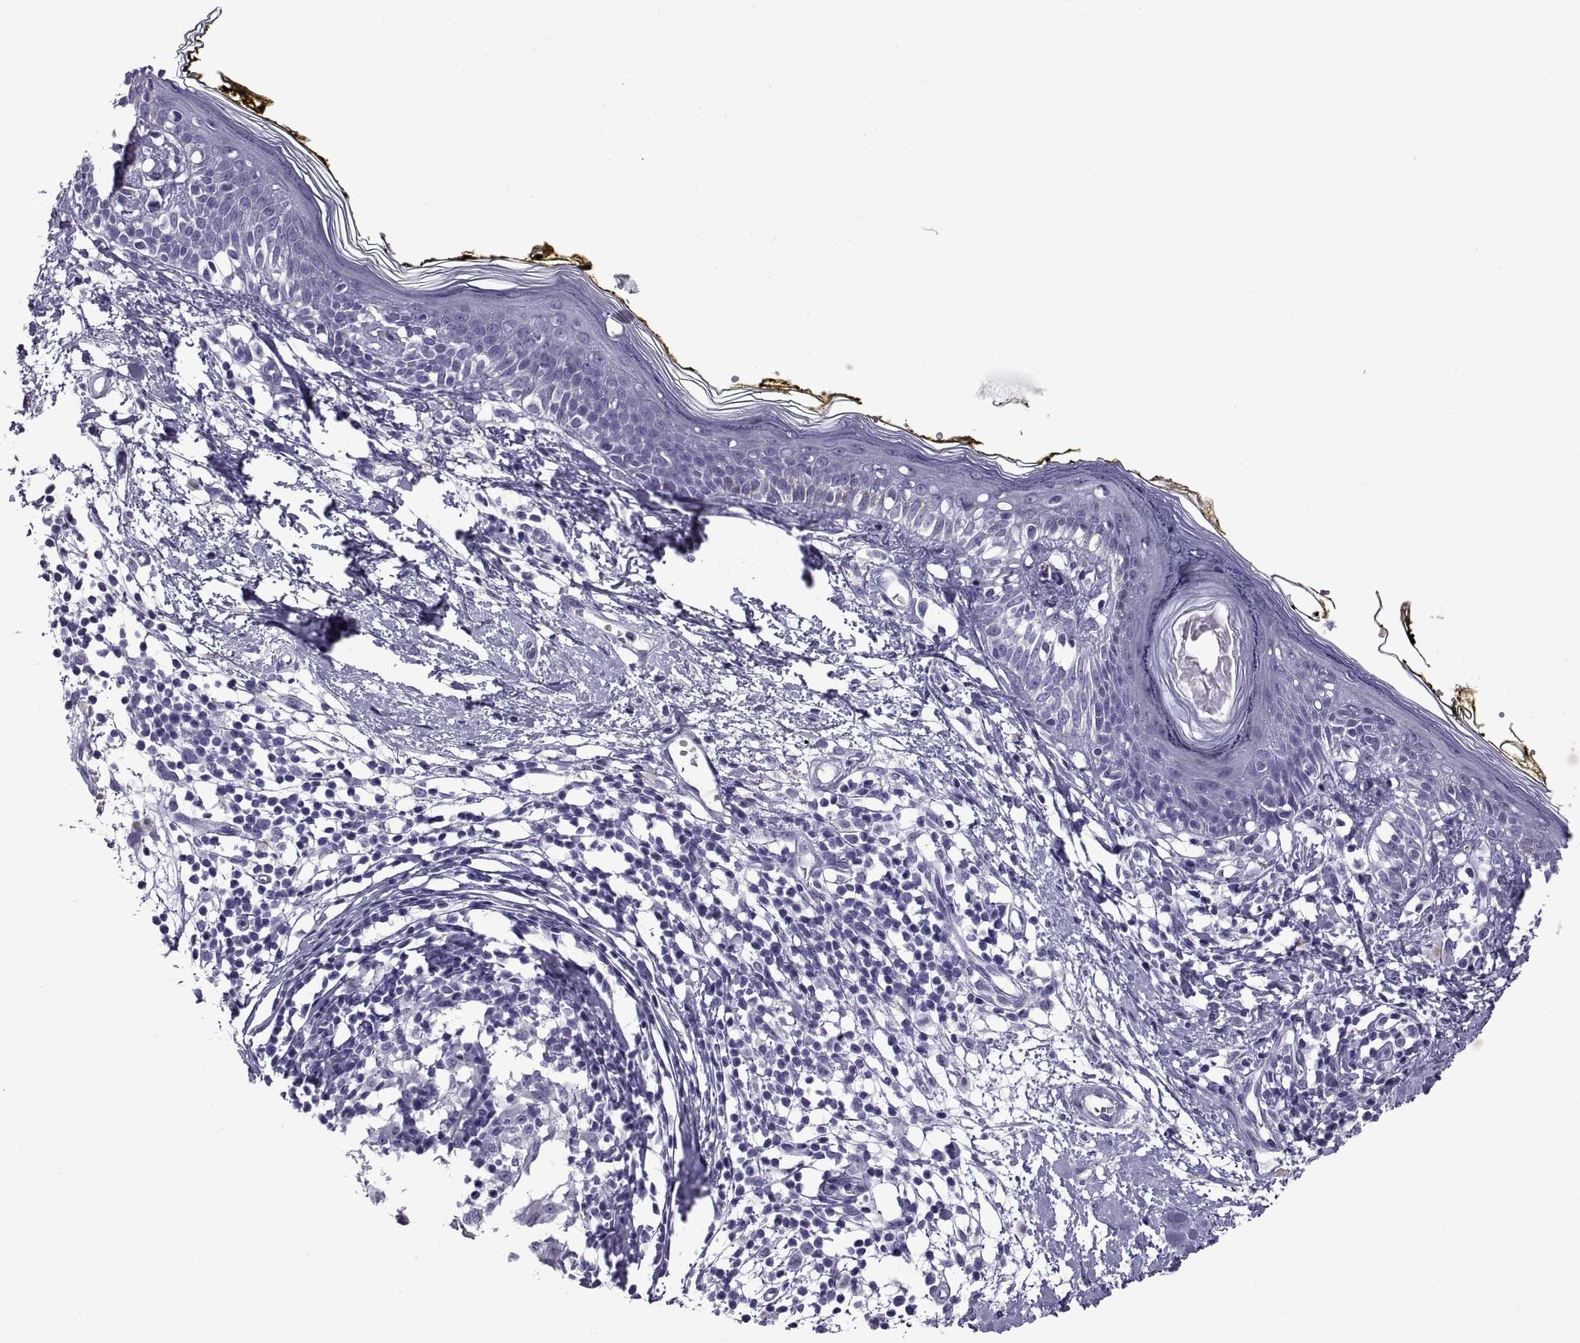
{"staining": {"intensity": "negative", "quantity": "none", "location": "none"}, "tissue": "skin", "cell_type": "Fibroblasts", "image_type": "normal", "snomed": [{"axis": "morphology", "description": "Normal tissue, NOS"}, {"axis": "topography", "description": "Skin"}], "caption": "This image is of benign skin stained with immunohistochemistry (IHC) to label a protein in brown with the nuclei are counter-stained blue. There is no positivity in fibroblasts.", "gene": "C3orf22", "patient": {"sex": "male", "age": 76}}